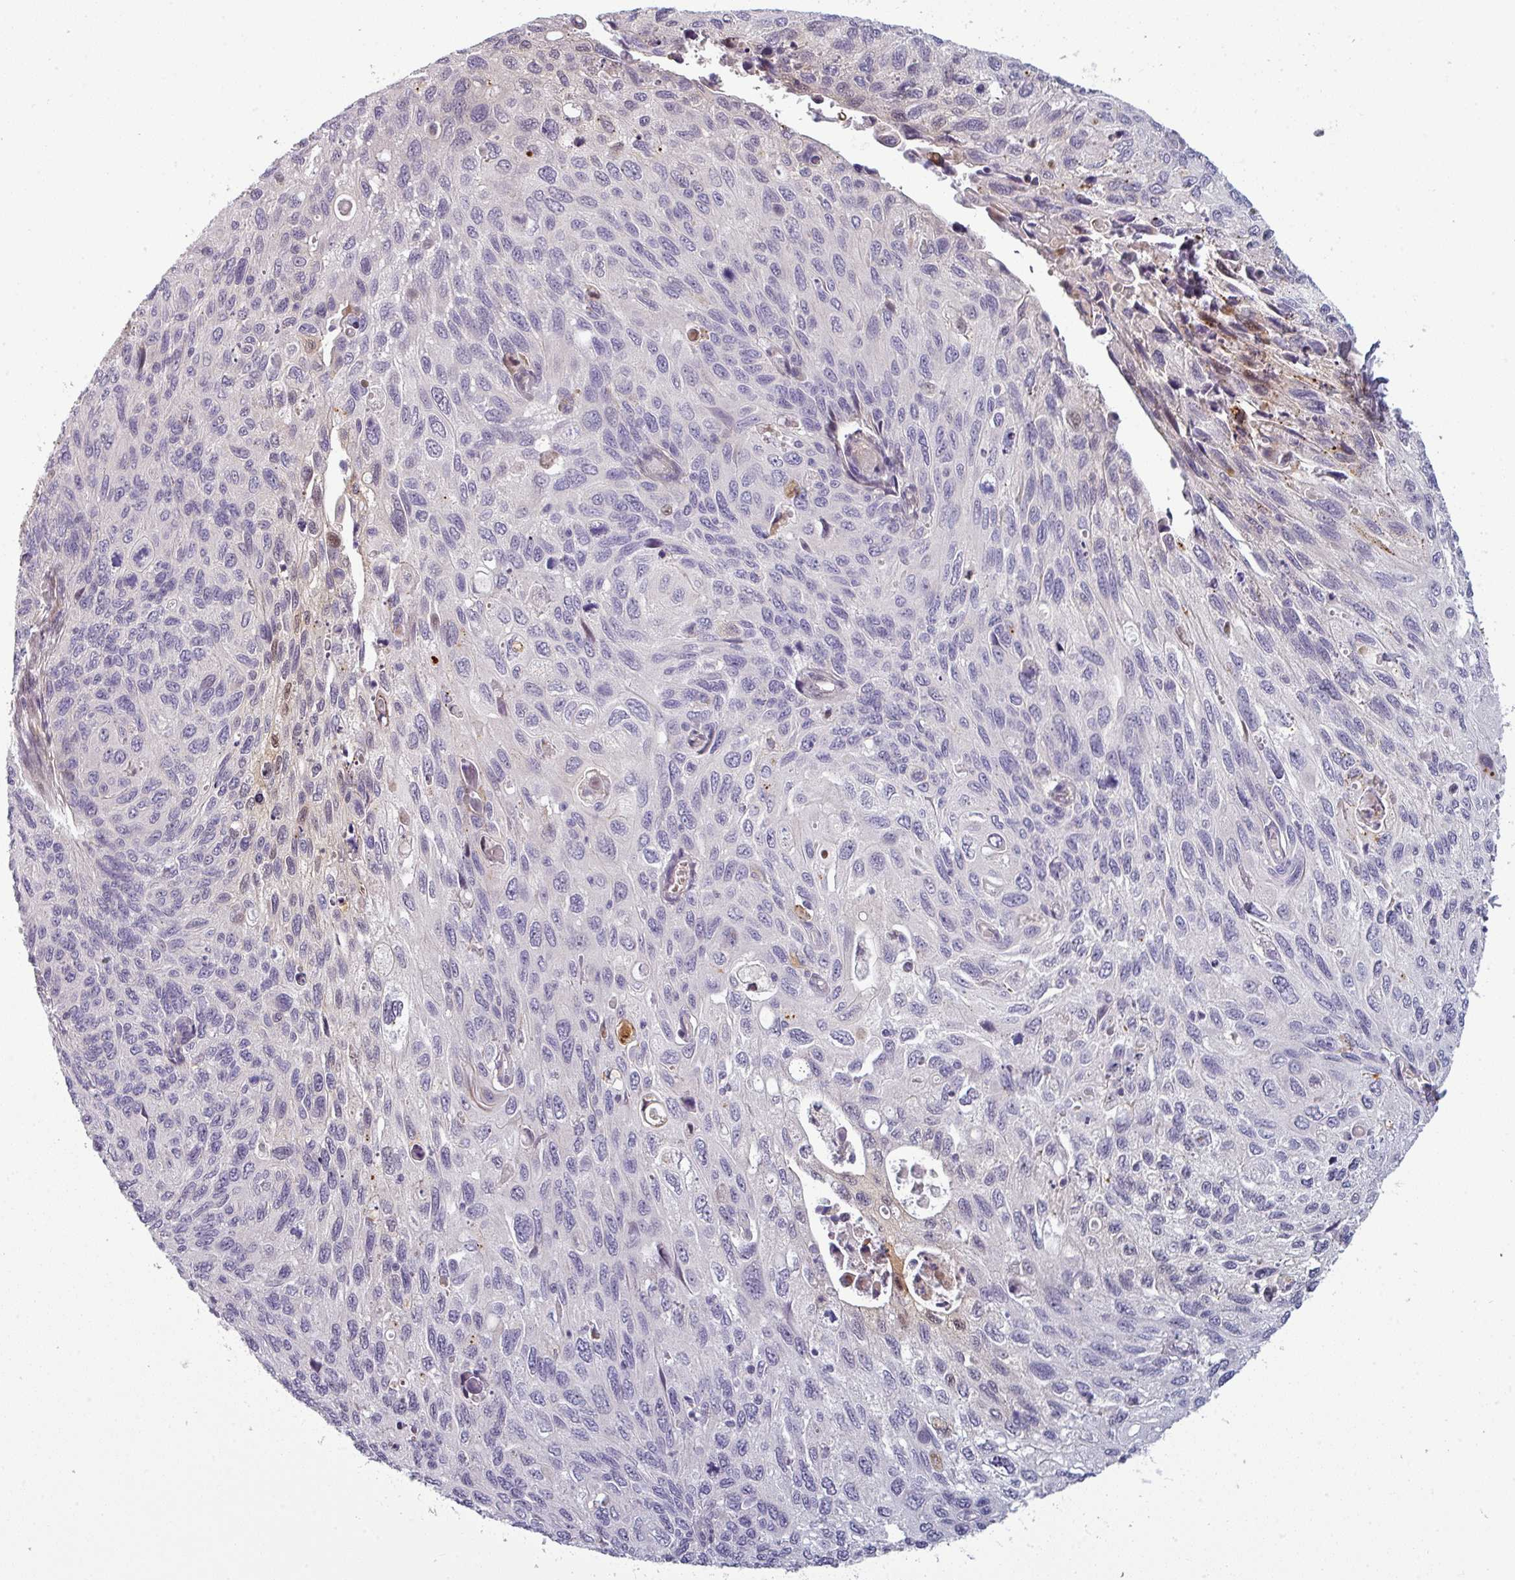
{"staining": {"intensity": "negative", "quantity": "none", "location": "none"}, "tissue": "cervical cancer", "cell_type": "Tumor cells", "image_type": "cancer", "snomed": [{"axis": "morphology", "description": "Squamous cell carcinoma, NOS"}, {"axis": "topography", "description": "Cervix"}], "caption": "Human cervical cancer stained for a protein using immunohistochemistry demonstrates no expression in tumor cells.", "gene": "PRAMEF12", "patient": {"sex": "female", "age": 70}}